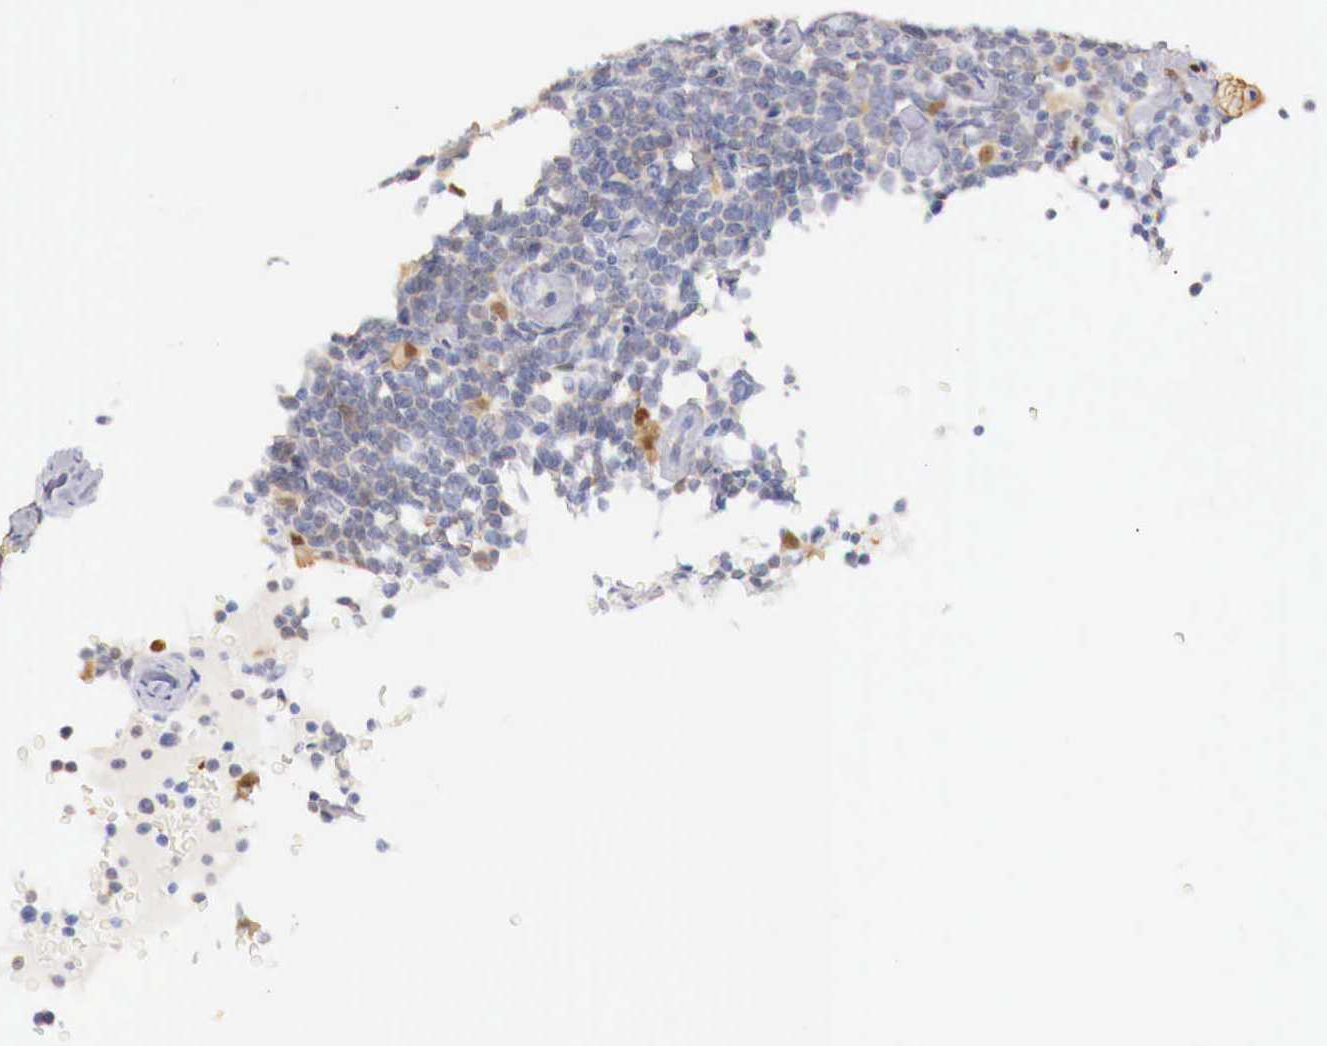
{"staining": {"intensity": "negative", "quantity": "none", "location": "none"}, "tissue": "lymphoma", "cell_type": "Tumor cells", "image_type": "cancer", "snomed": [{"axis": "morphology", "description": "Malignant lymphoma, non-Hodgkin's type, High grade"}, {"axis": "topography", "description": "Lymph node"}], "caption": "Lymphoma was stained to show a protein in brown. There is no significant staining in tumor cells. The staining was performed using DAB (3,3'-diaminobenzidine) to visualize the protein expression in brown, while the nuclei were stained in blue with hematoxylin (Magnification: 20x).", "gene": "RENBP", "patient": {"sex": "female", "age": 76}}